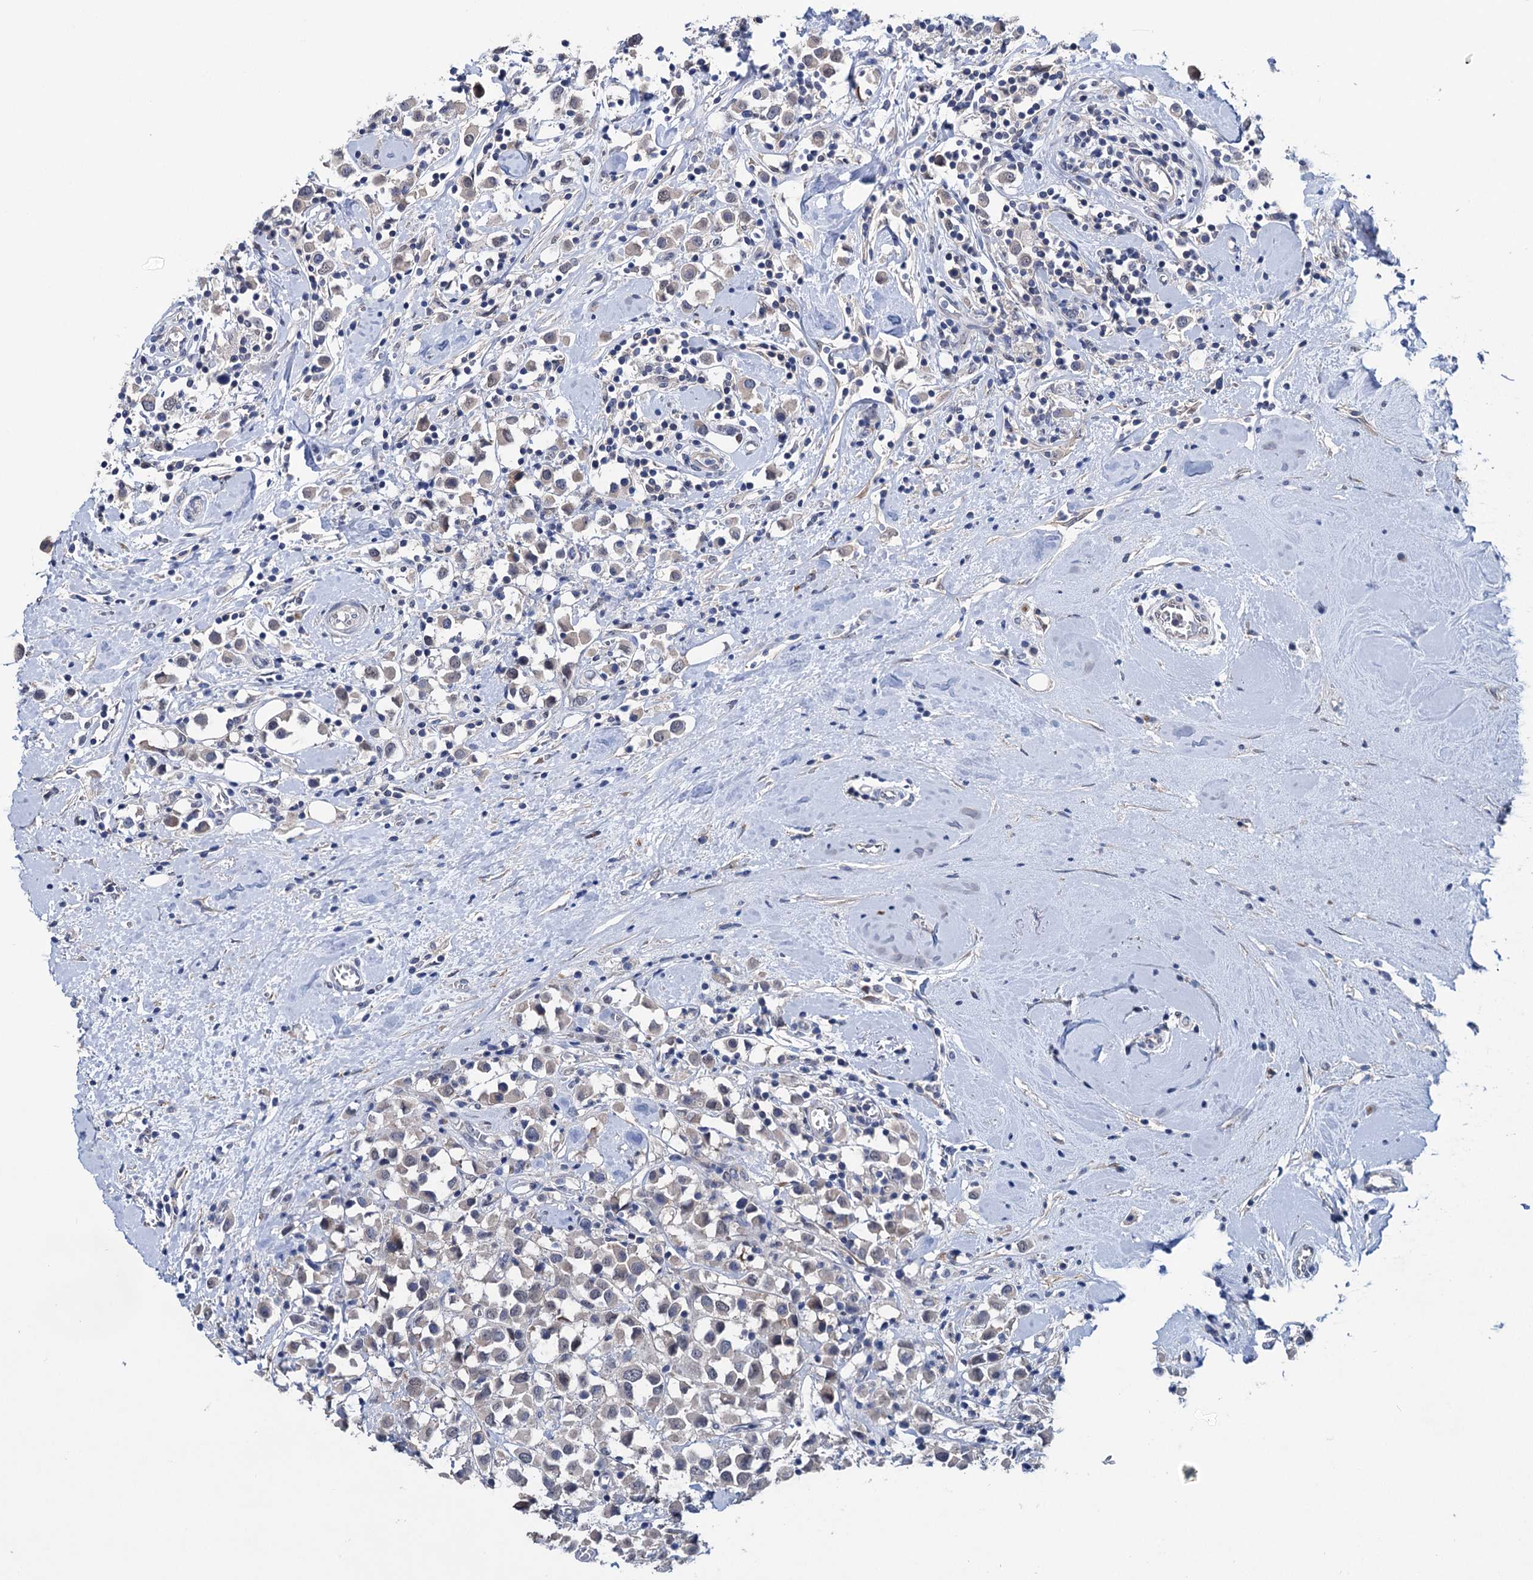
{"staining": {"intensity": "negative", "quantity": "none", "location": "none"}, "tissue": "breast cancer", "cell_type": "Tumor cells", "image_type": "cancer", "snomed": [{"axis": "morphology", "description": "Duct carcinoma"}, {"axis": "topography", "description": "Breast"}], "caption": "This is an immunohistochemistry micrograph of human breast intraductal carcinoma. There is no expression in tumor cells.", "gene": "EYA4", "patient": {"sex": "female", "age": 61}}